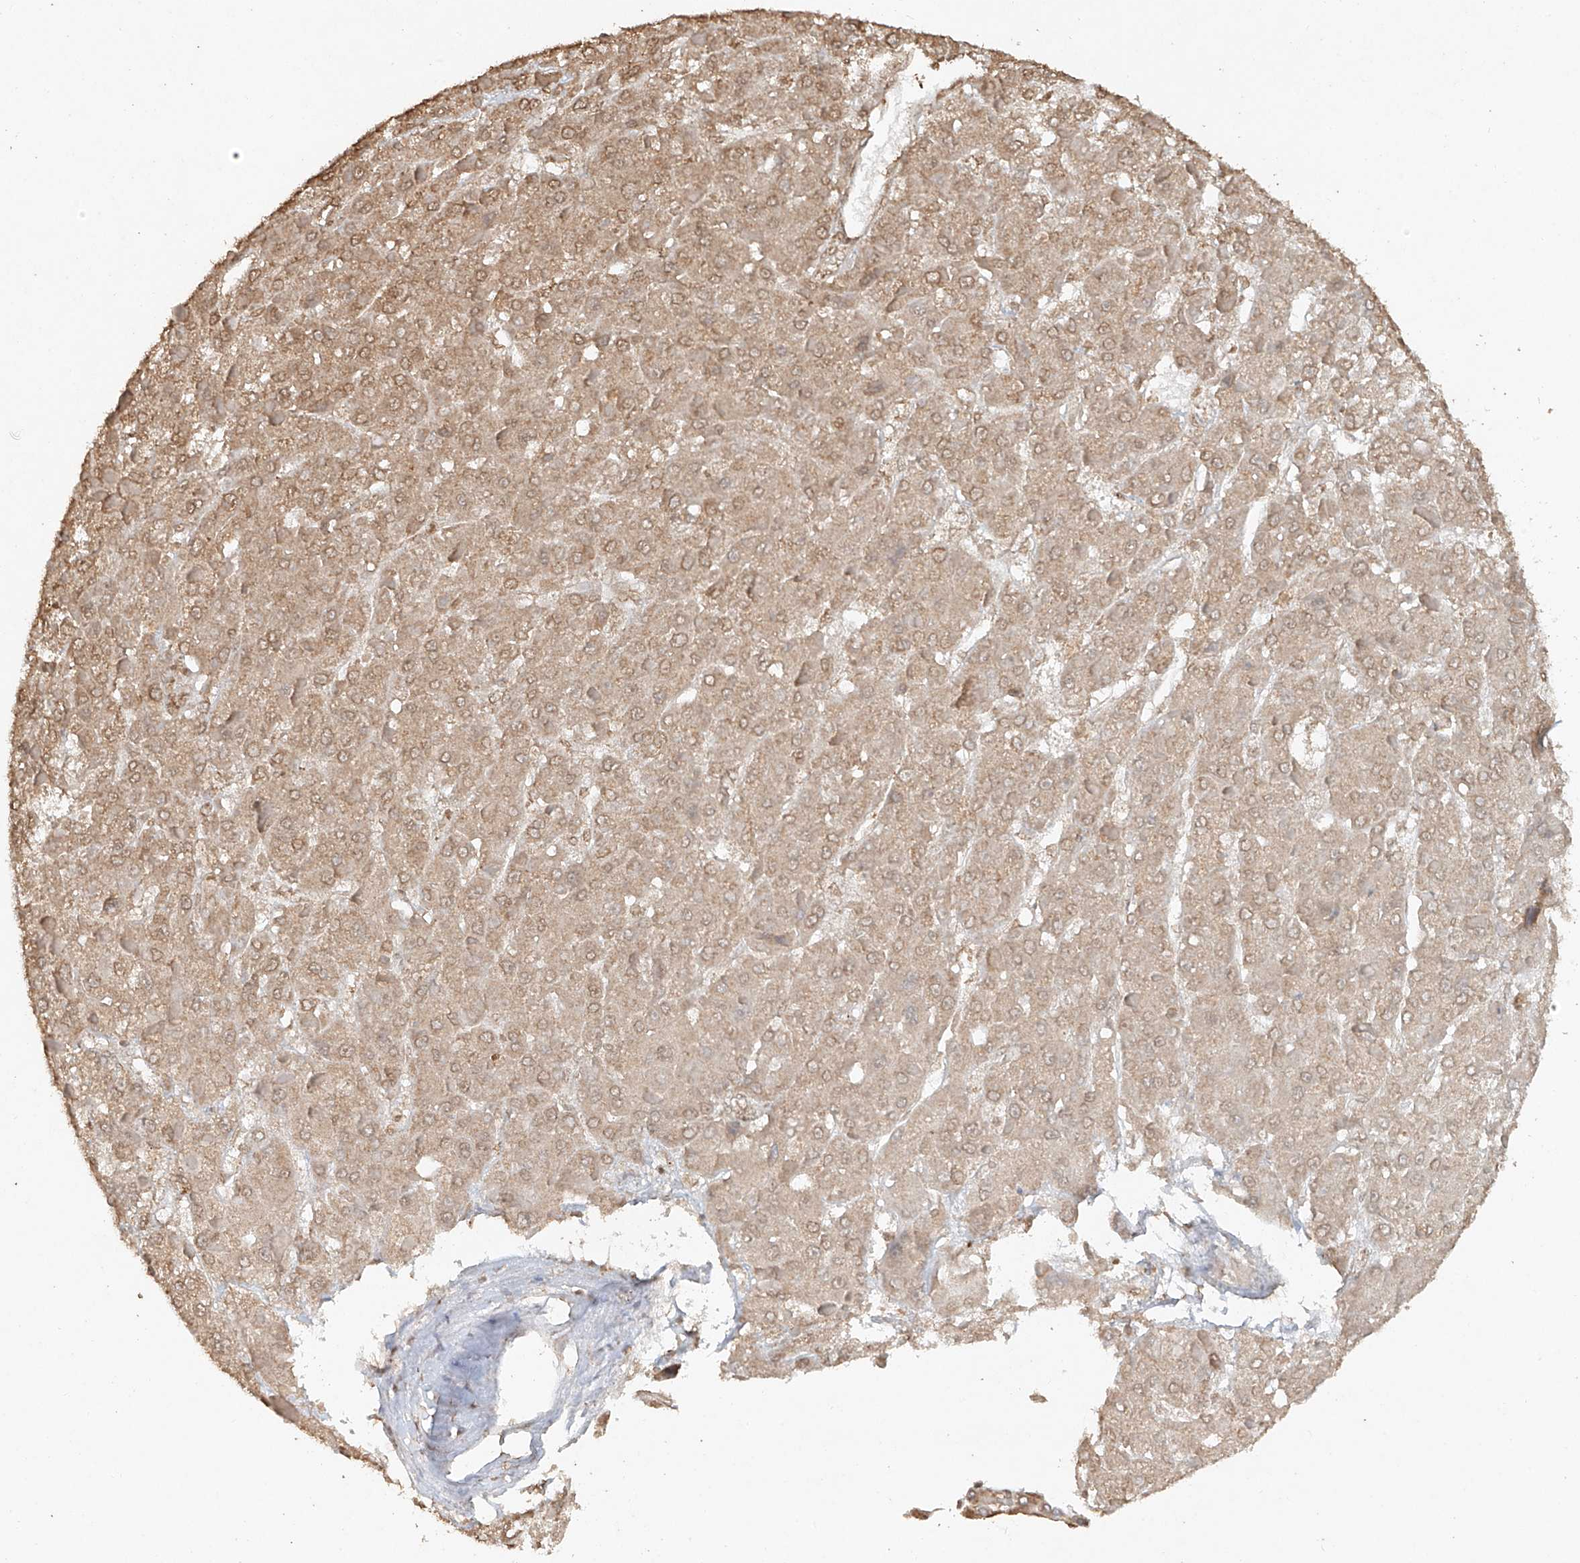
{"staining": {"intensity": "weak", "quantity": ">75%", "location": "cytoplasmic/membranous,nuclear"}, "tissue": "liver cancer", "cell_type": "Tumor cells", "image_type": "cancer", "snomed": [{"axis": "morphology", "description": "Carcinoma, Hepatocellular, NOS"}, {"axis": "topography", "description": "Liver"}], "caption": "There is low levels of weak cytoplasmic/membranous and nuclear positivity in tumor cells of hepatocellular carcinoma (liver), as demonstrated by immunohistochemical staining (brown color).", "gene": "TIGAR", "patient": {"sex": "female", "age": 73}}